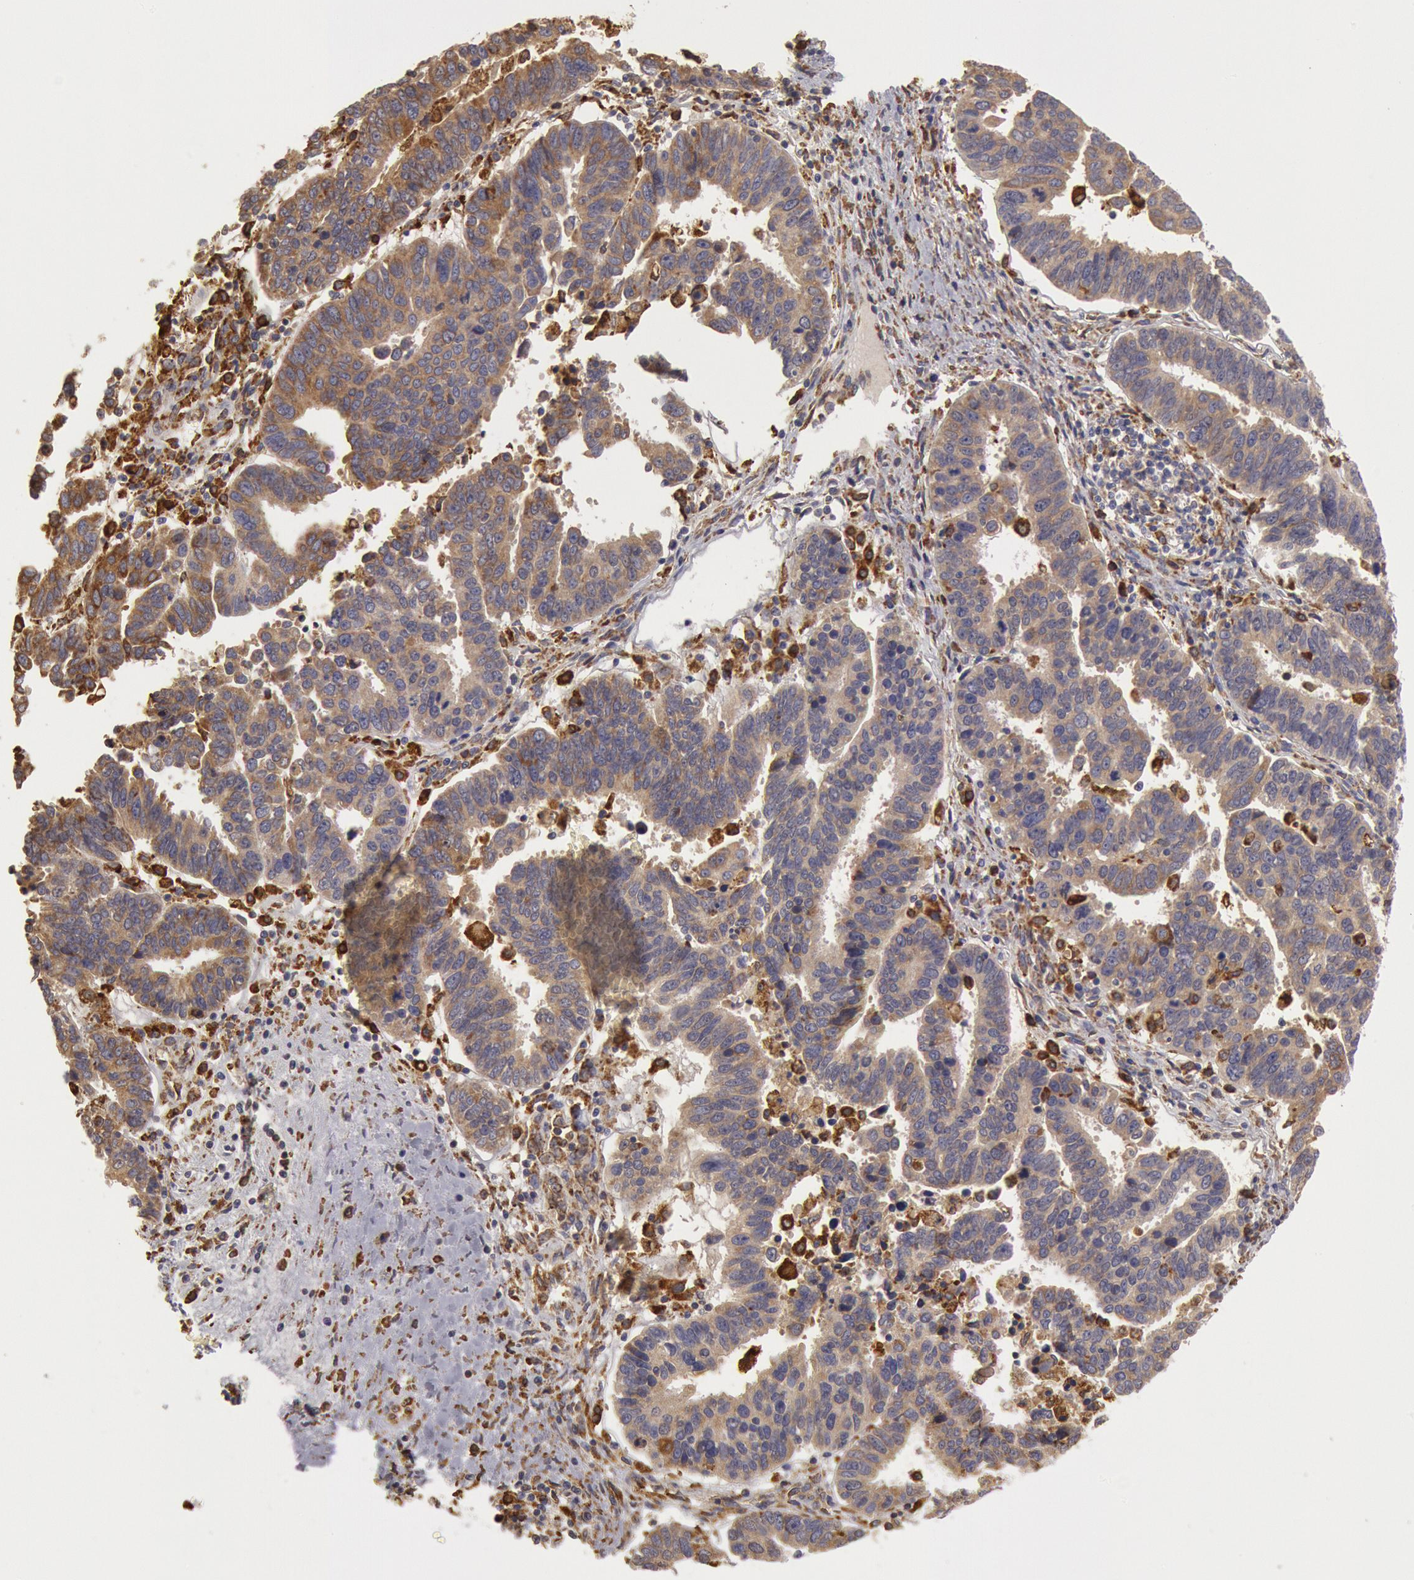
{"staining": {"intensity": "moderate", "quantity": ">75%", "location": "cytoplasmic/membranous"}, "tissue": "ovarian cancer", "cell_type": "Tumor cells", "image_type": "cancer", "snomed": [{"axis": "morphology", "description": "Carcinoma, endometroid"}, {"axis": "morphology", "description": "Cystadenocarcinoma, serous, NOS"}, {"axis": "topography", "description": "Ovary"}], "caption": "Immunohistochemistry (IHC) of ovarian cancer displays medium levels of moderate cytoplasmic/membranous positivity in about >75% of tumor cells. (DAB = brown stain, brightfield microscopy at high magnification).", "gene": "ERP44", "patient": {"sex": "female", "age": 45}}